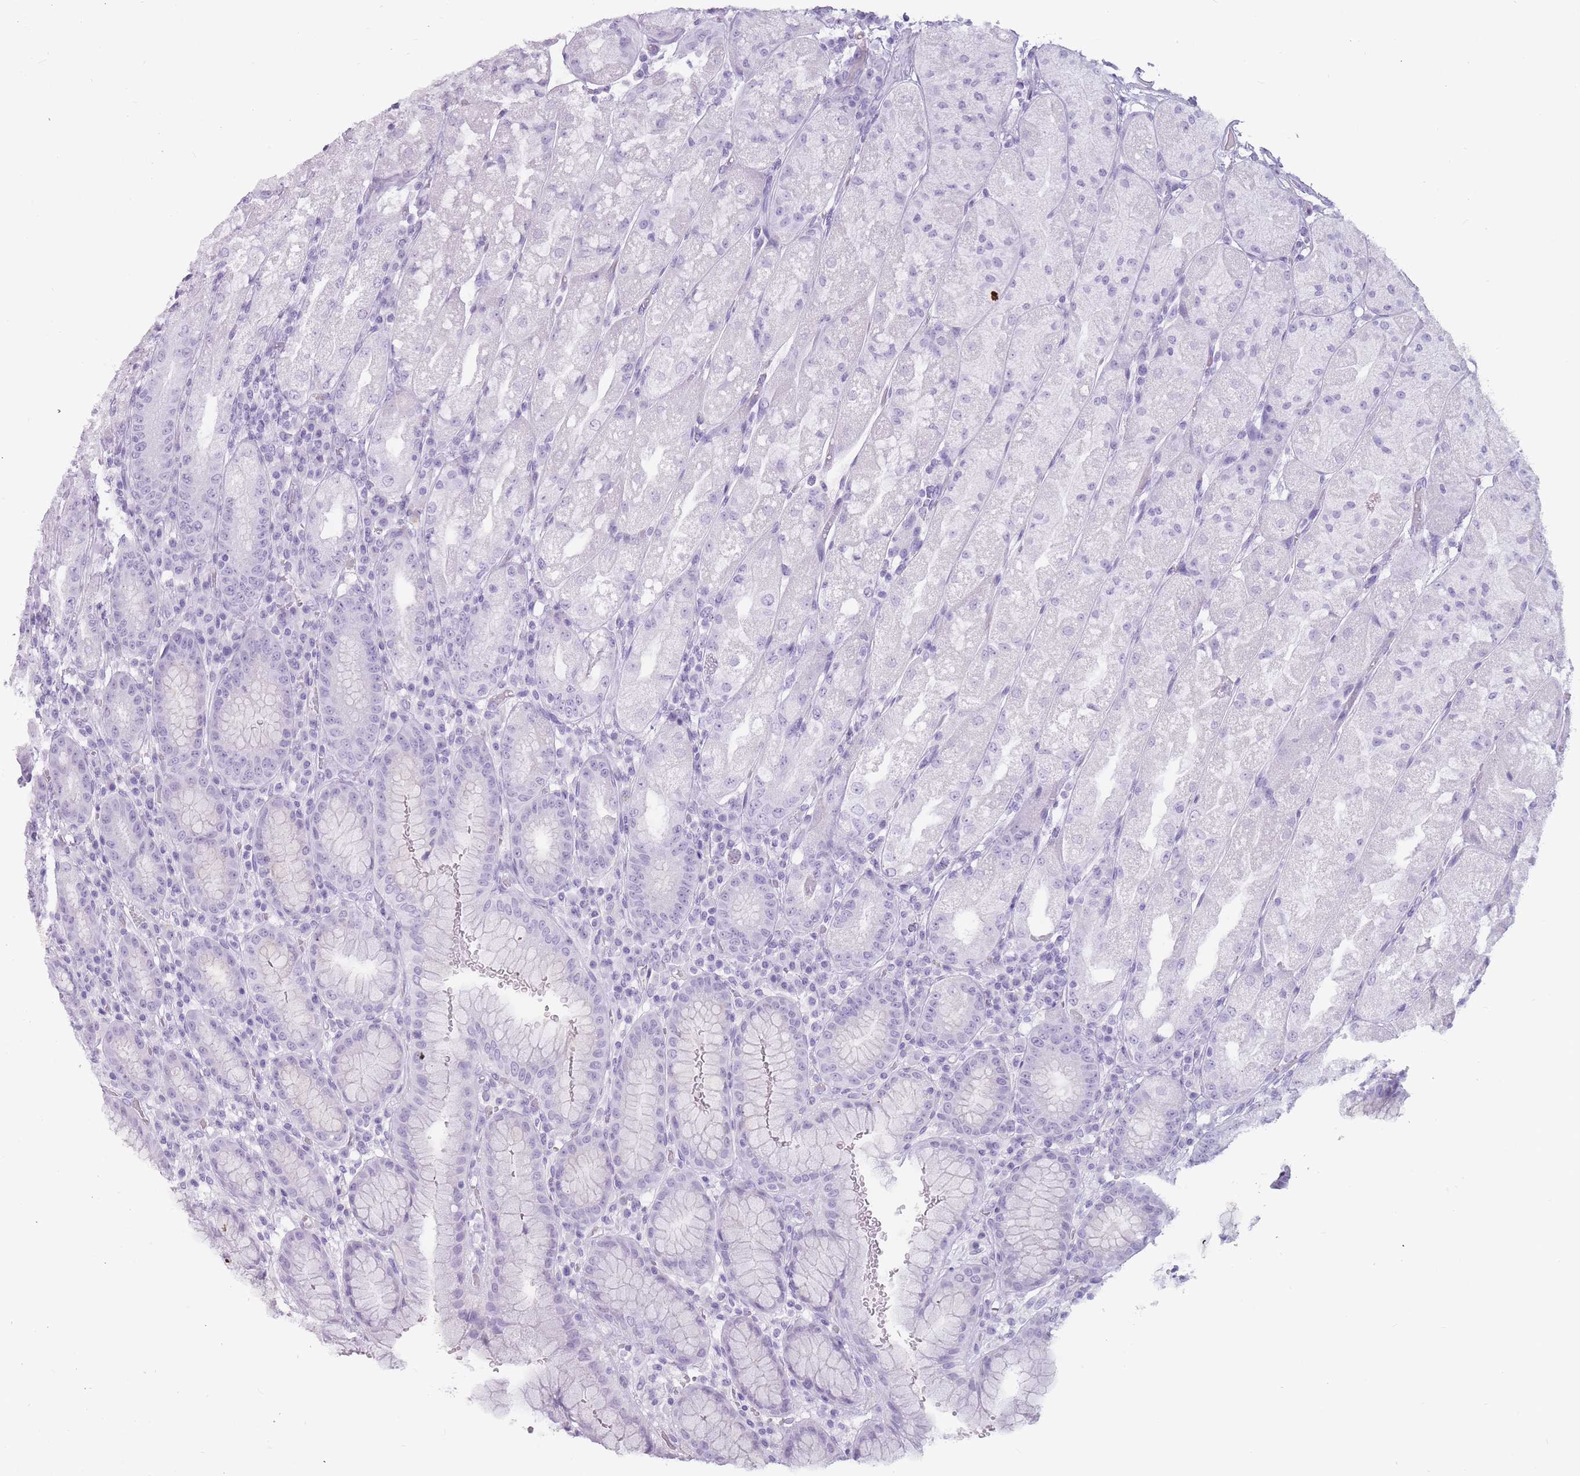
{"staining": {"intensity": "negative", "quantity": "none", "location": "none"}, "tissue": "stomach", "cell_type": "Glandular cells", "image_type": "normal", "snomed": [{"axis": "morphology", "description": "Normal tissue, NOS"}, {"axis": "topography", "description": "Stomach, upper"}], "caption": "Immunohistochemistry (IHC) photomicrograph of unremarkable human stomach stained for a protein (brown), which demonstrates no staining in glandular cells. (Immunohistochemistry, brightfield microscopy, high magnification).", "gene": "PNMA3", "patient": {"sex": "male", "age": 52}}